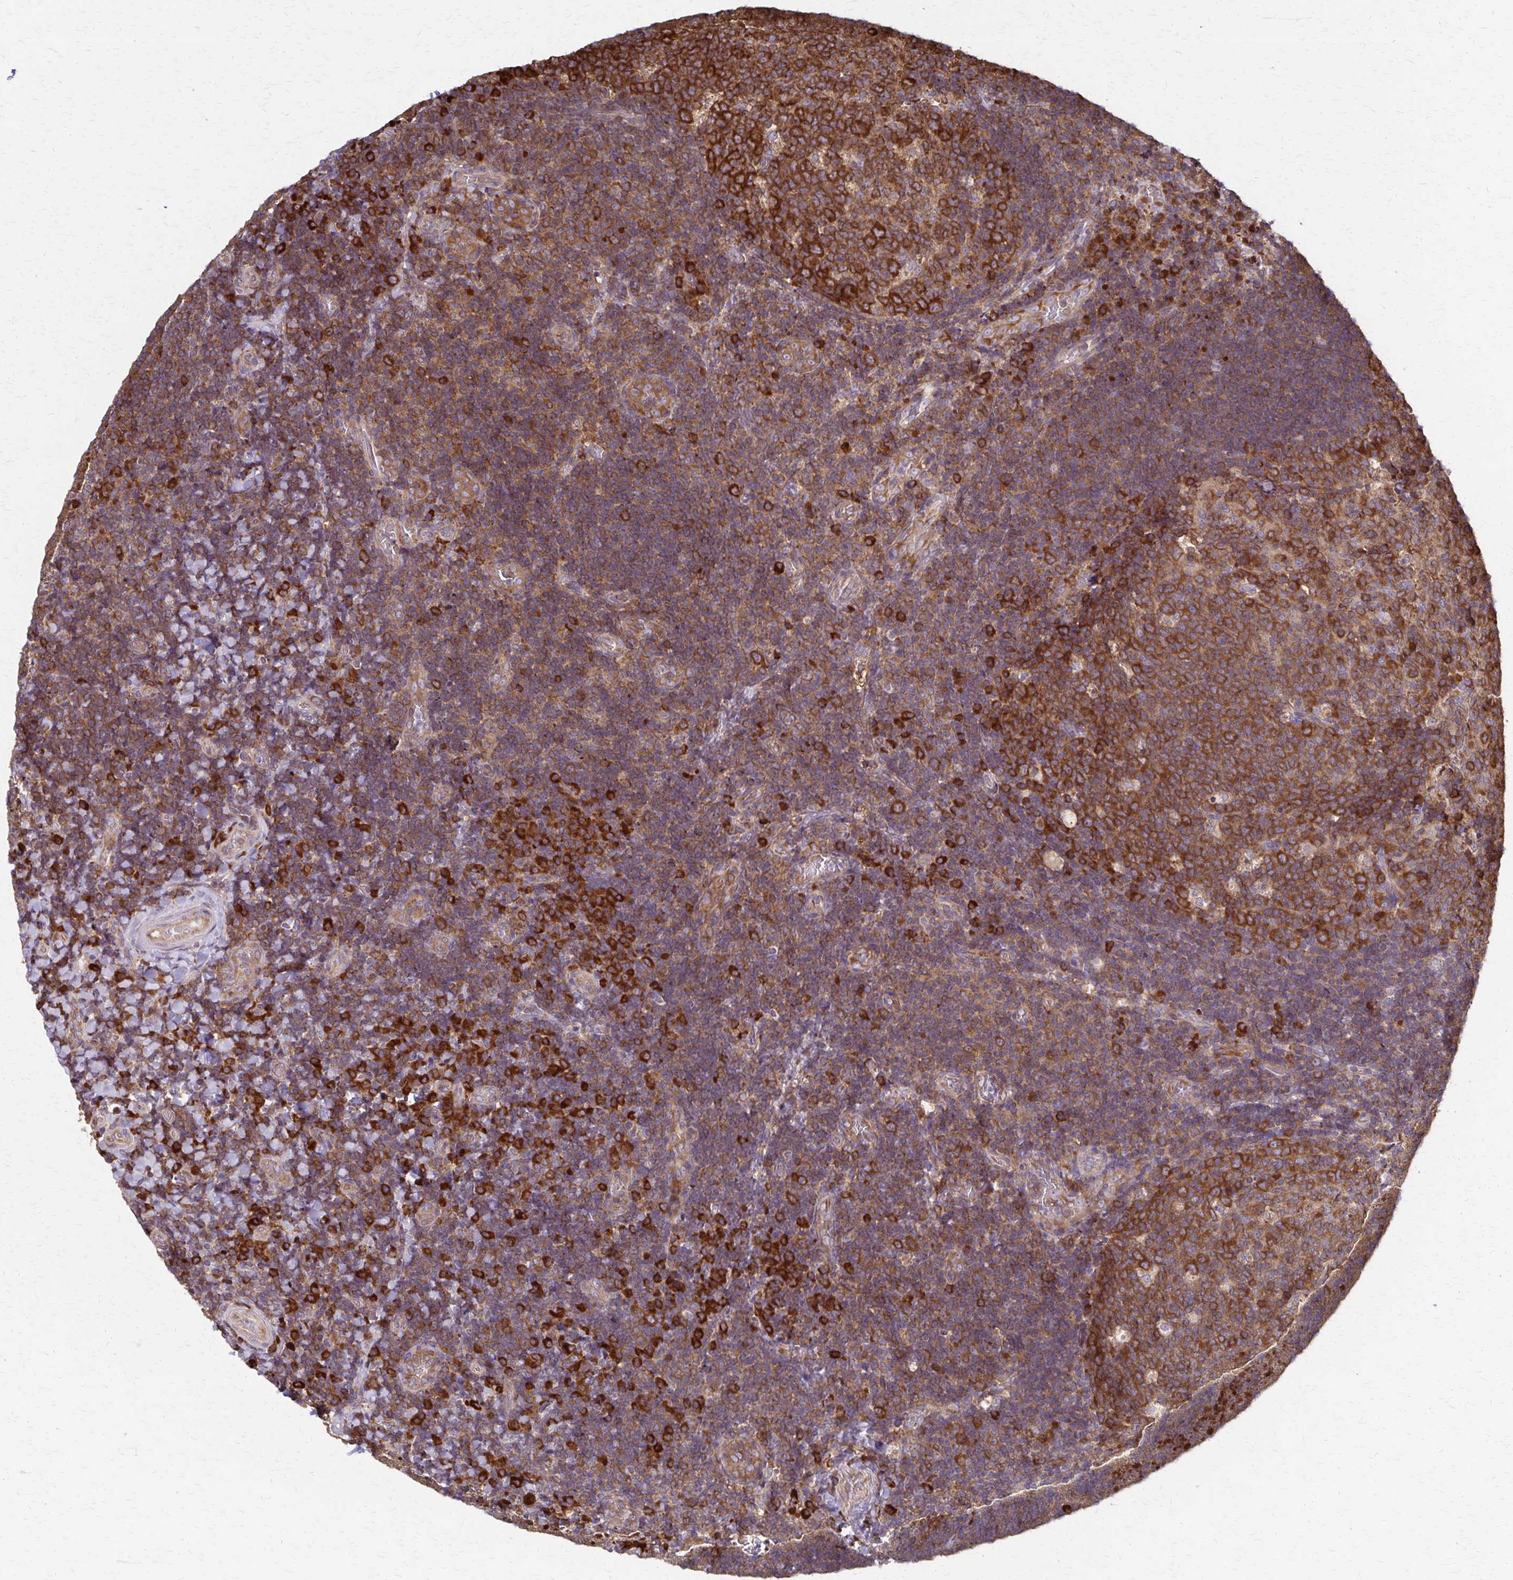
{"staining": {"intensity": "strong", "quantity": ">75%", "location": "cytoplasmic/membranous"}, "tissue": "tonsil", "cell_type": "Germinal center cells", "image_type": "normal", "snomed": [{"axis": "morphology", "description": "Normal tissue, NOS"}, {"axis": "topography", "description": "Tonsil"}], "caption": "Protein expression analysis of normal human tonsil reveals strong cytoplasmic/membranous staining in approximately >75% of germinal center cells. The protein of interest is stained brown, and the nuclei are stained in blue (DAB IHC with brightfield microscopy, high magnification).", "gene": "EEF2", "patient": {"sex": "male", "age": 17}}